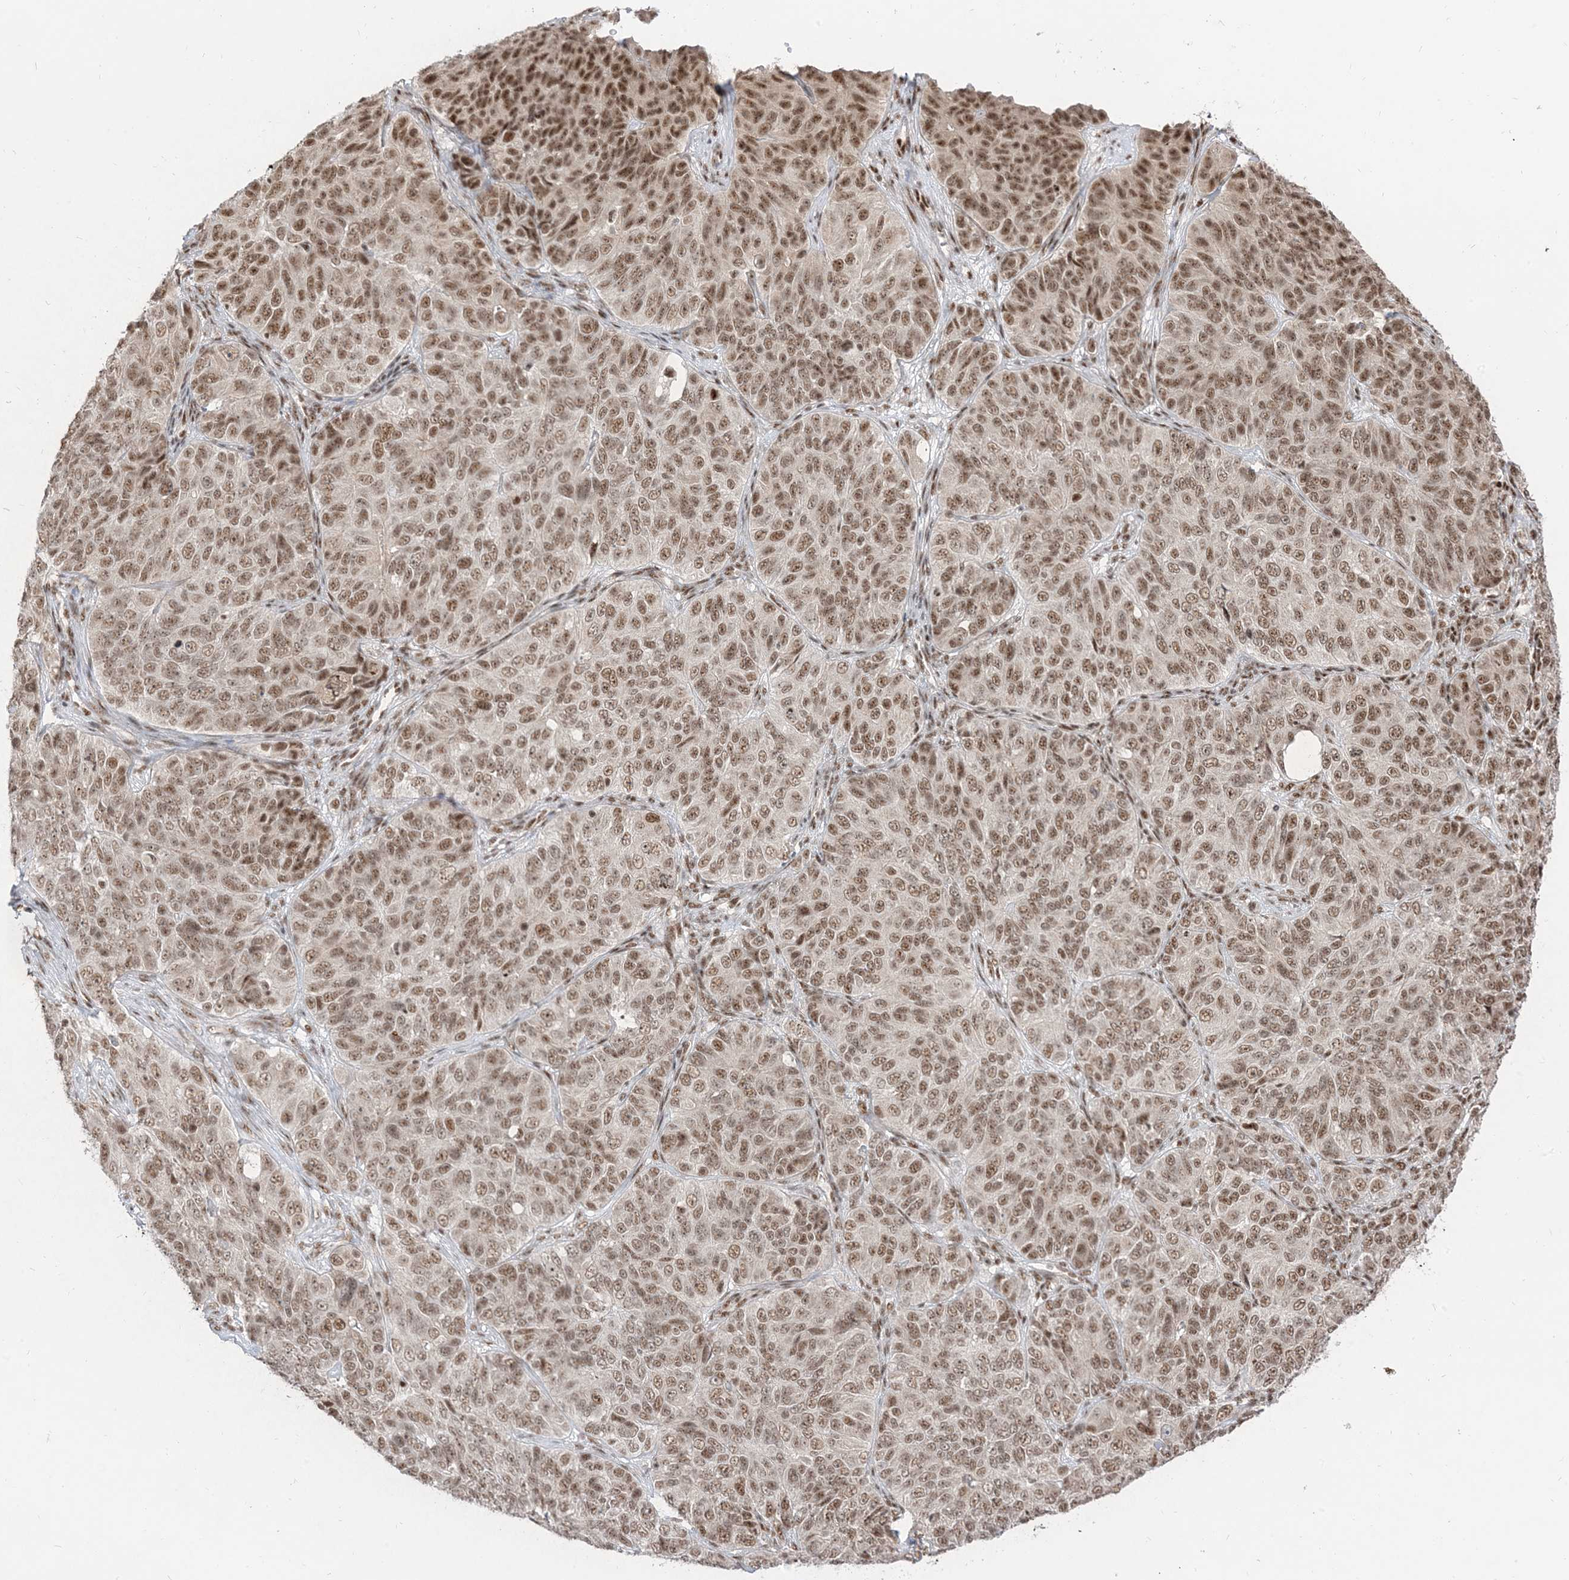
{"staining": {"intensity": "moderate", "quantity": ">75%", "location": "nuclear"}, "tissue": "ovarian cancer", "cell_type": "Tumor cells", "image_type": "cancer", "snomed": [{"axis": "morphology", "description": "Carcinoma, endometroid"}, {"axis": "topography", "description": "Ovary"}], "caption": "Protein analysis of ovarian cancer (endometroid carcinoma) tissue shows moderate nuclear staining in about >75% of tumor cells. The staining was performed using DAB, with brown indicating positive protein expression. Nuclei are stained blue with hematoxylin.", "gene": "ARGLU1", "patient": {"sex": "female", "age": 51}}